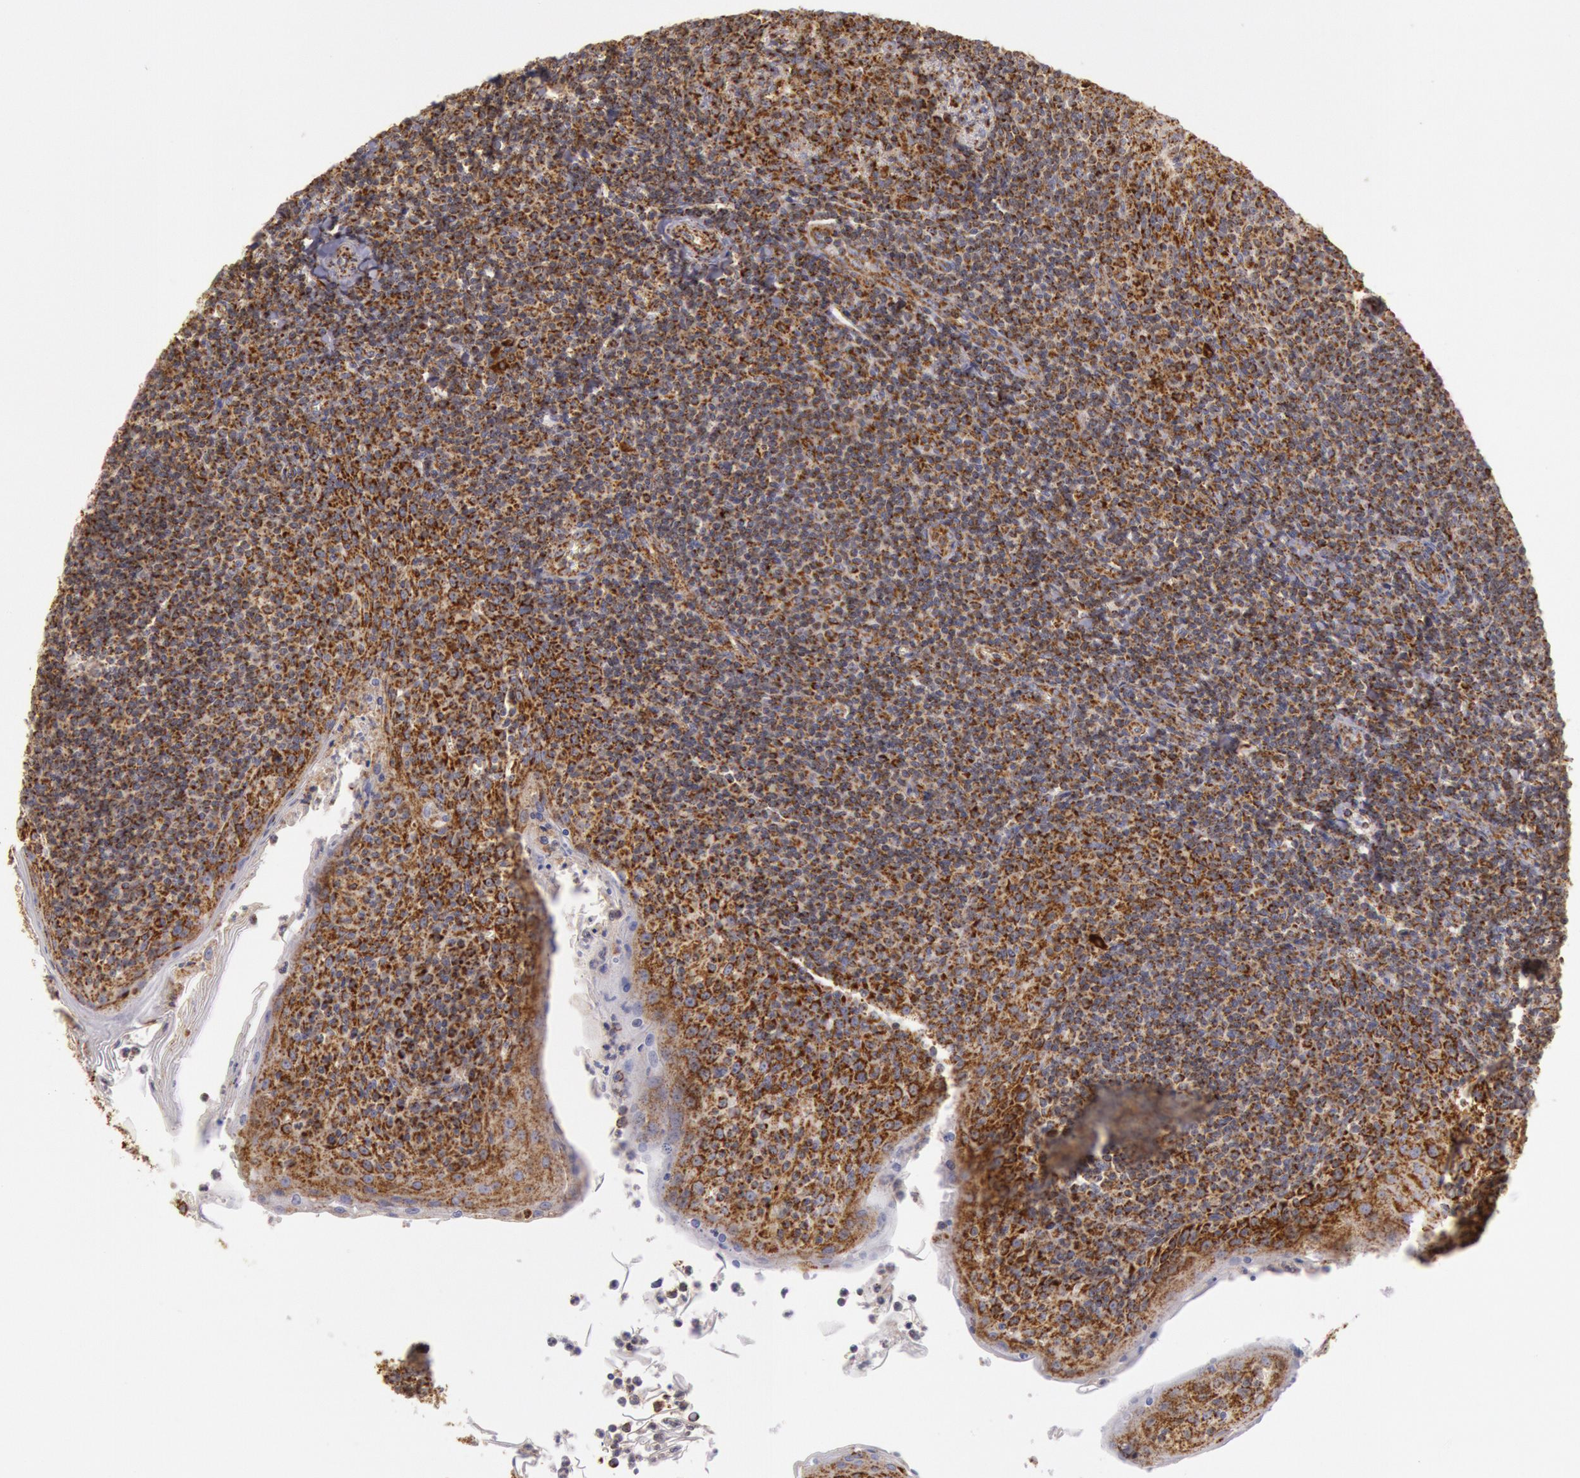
{"staining": {"intensity": "strong", "quantity": ">75%", "location": "cytoplasmic/membranous"}, "tissue": "tonsil", "cell_type": "Germinal center cells", "image_type": "normal", "snomed": [{"axis": "morphology", "description": "Normal tissue, NOS"}, {"axis": "topography", "description": "Tonsil"}], "caption": "The micrograph reveals immunohistochemical staining of unremarkable tonsil. There is strong cytoplasmic/membranous expression is identified in approximately >75% of germinal center cells. The staining is performed using DAB (3,3'-diaminobenzidine) brown chromogen to label protein expression. The nuclei are counter-stained blue using hematoxylin.", "gene": "CYC1", "patient": {"sex": "male", "age": 31}}